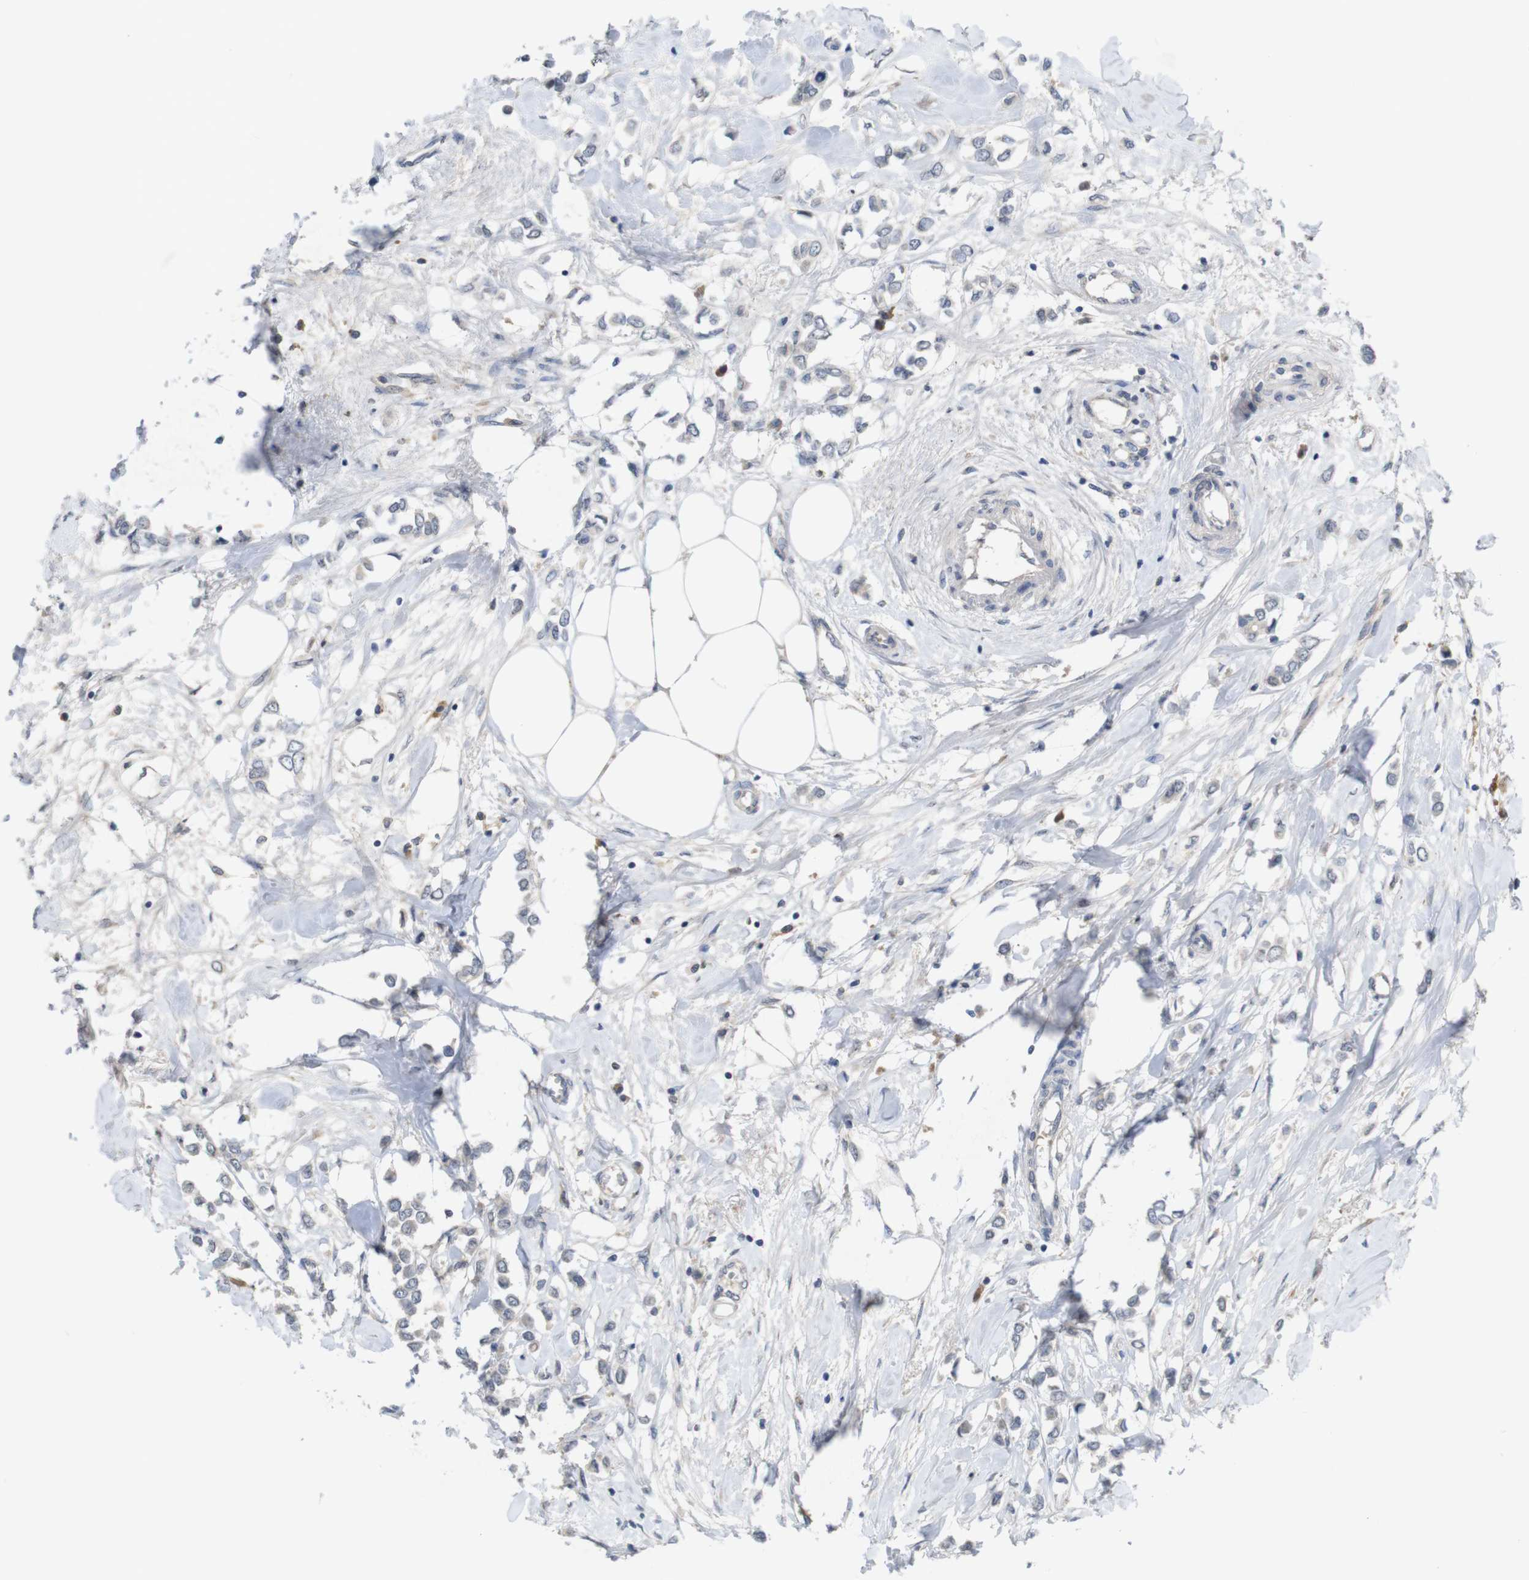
{"staining": {"intensity": "negative", "quantity": "none", "location": "none"}, "tissue": "breast cancer", "cell_type": "Tumor cells", "image_type": "cancer", "snomed": [{"axis": "morphology", "description": "Lobular carcinoma"}, {"axis": "topography", "description": "Breast"}], "caption": "Immunohistochemical staining of breast lobular carcinoma shows no significant positivity in tumor cells. (DAB immunohistochemistry (IHC) visualized using brightfield microscopy, high magnification).", "gene": "BCAR3", "patient": {"sex": "female", "age": 51}}